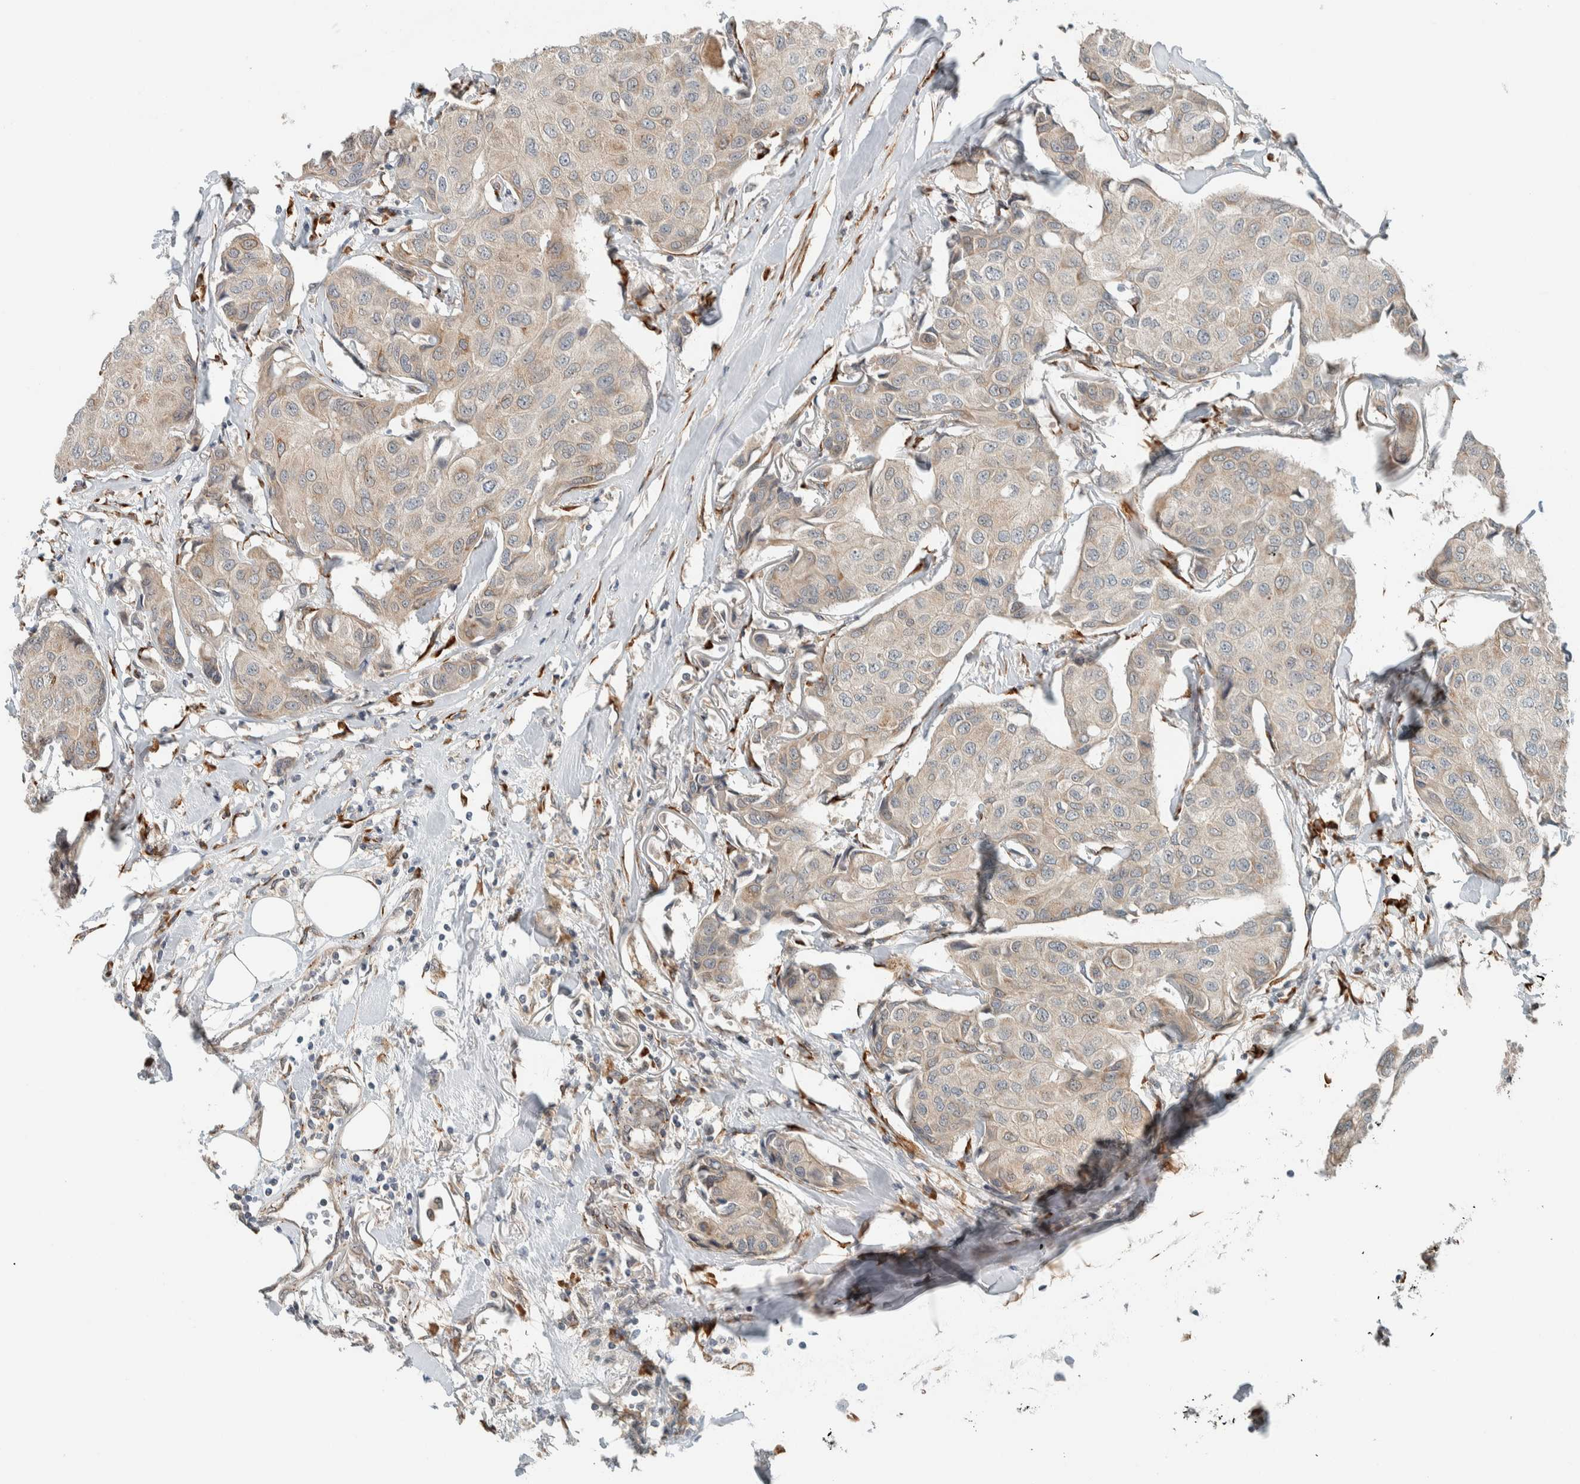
{"staining": {"intensity": "weak", "quantity": "<25%", "location": "cytoplasmic/membranous"}, "tissue": "breast cancer", "cell_type": "Tumor cells", "image_type": "cancer", "snomed": [{"axis": "morphology", "description": "Duct carcinoma"}, {"axis": "topography", "description": "Breast"}], "caption": "DAB immunohistochemical staining of human infiltrating ductal carcinoma (breast) exhibits no significant staining in tumor cells. Nuclei are stained in blue.", "gene": "CTBP2", "patient": {"sex": "female", "age": 80}}